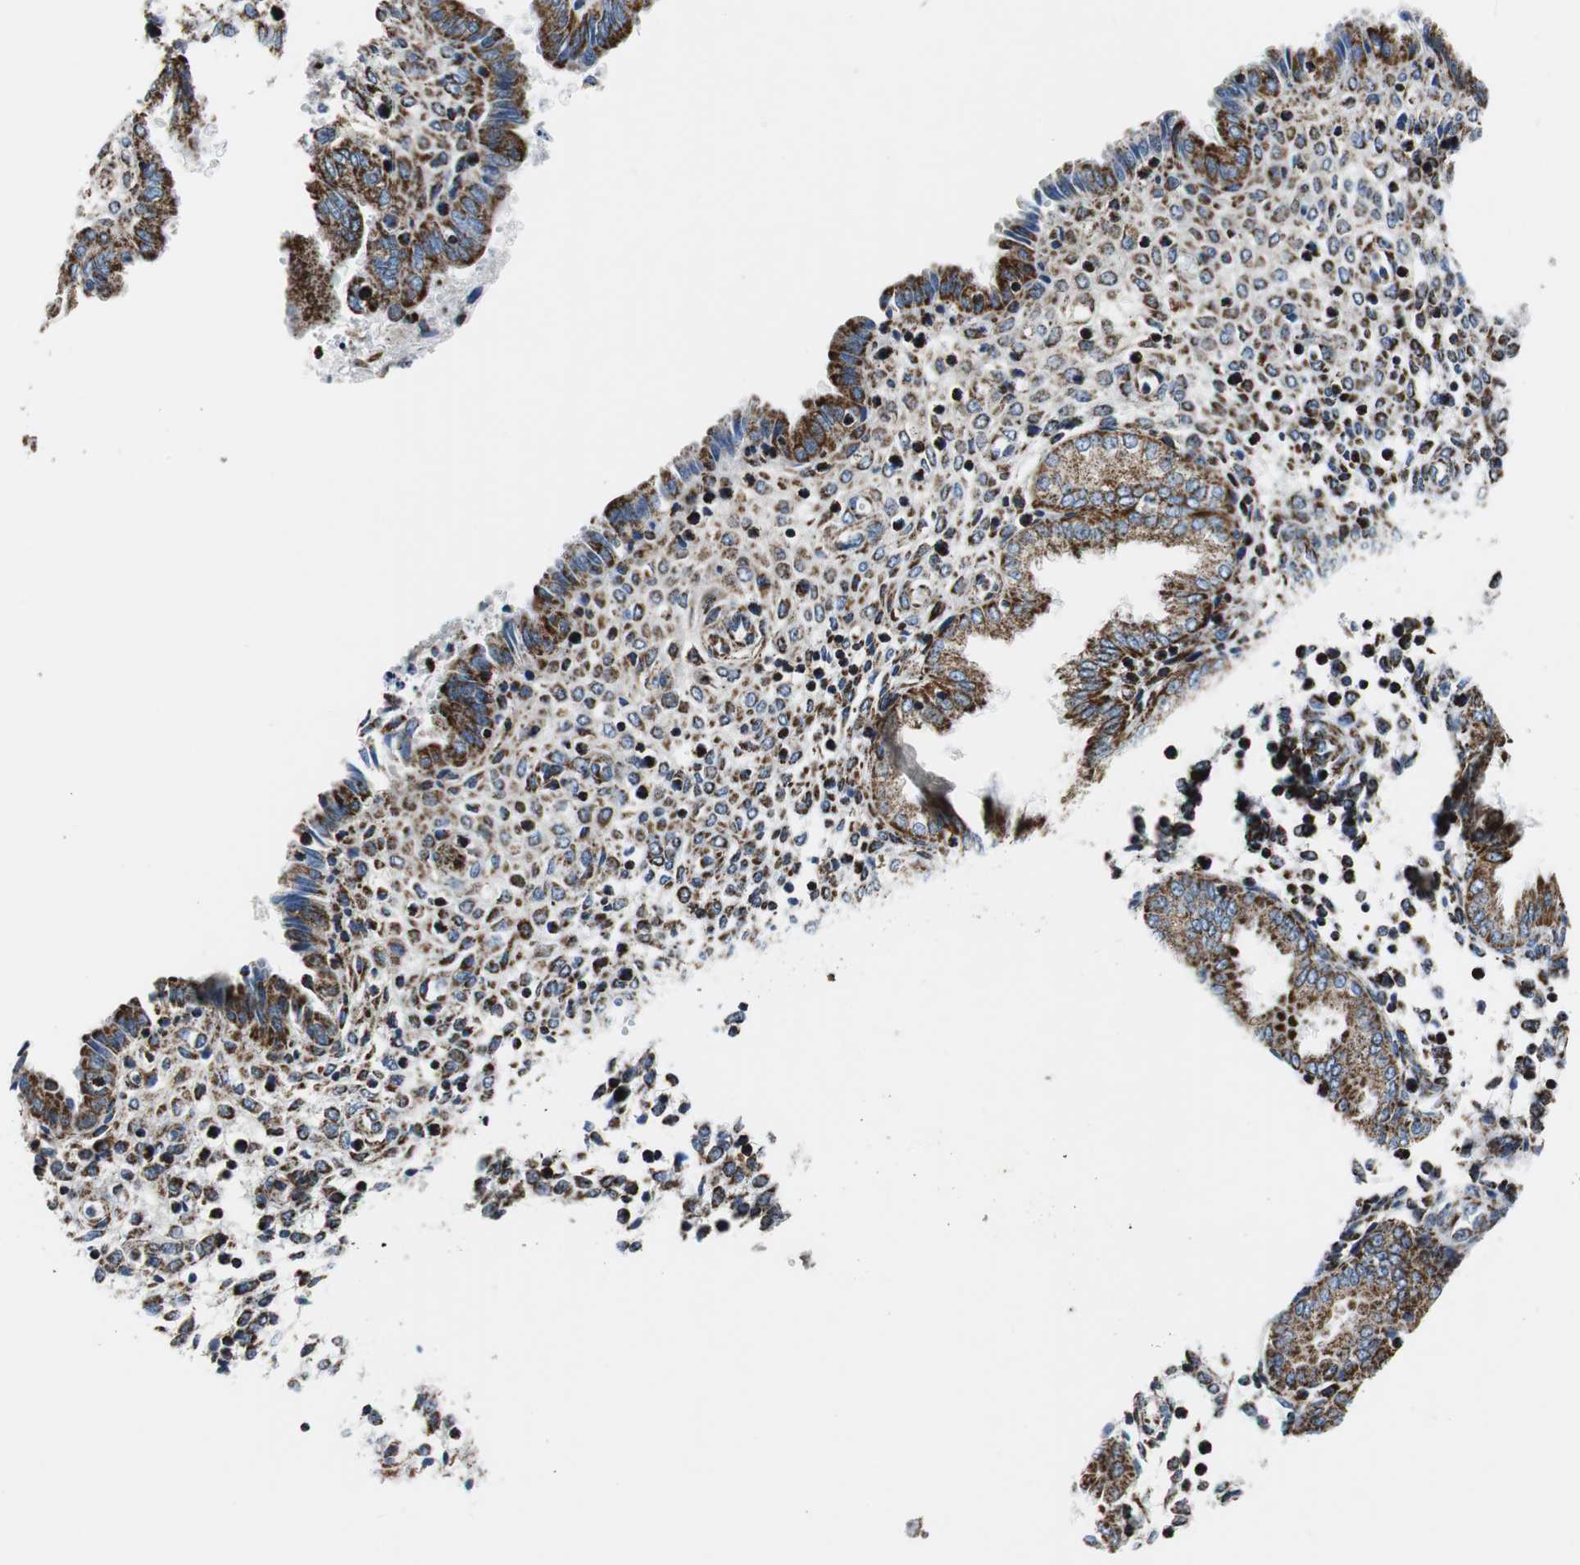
{"staining": {"intensity": "strong", "quantity": ">75%", "location": "cytoplasmic/membranous"}, "tissue": "endometrium", "cell_type": "Cells in endometrial stroma", "image_type": "normal", "snomed": [{"axis": "morphology", "description": "Normal tissue, NOS"}, {"axis": "topography", "description": "Endometrium"}], "caption": "About >75% of cells in endometrial stroma in benign human endometrium reveal strong cytoplasmic/membranous protein staining as visualized by brown immunohistochemical staining.", "gene": "C1QTNF7", "patient": {"sex": "female", "age": 33}}